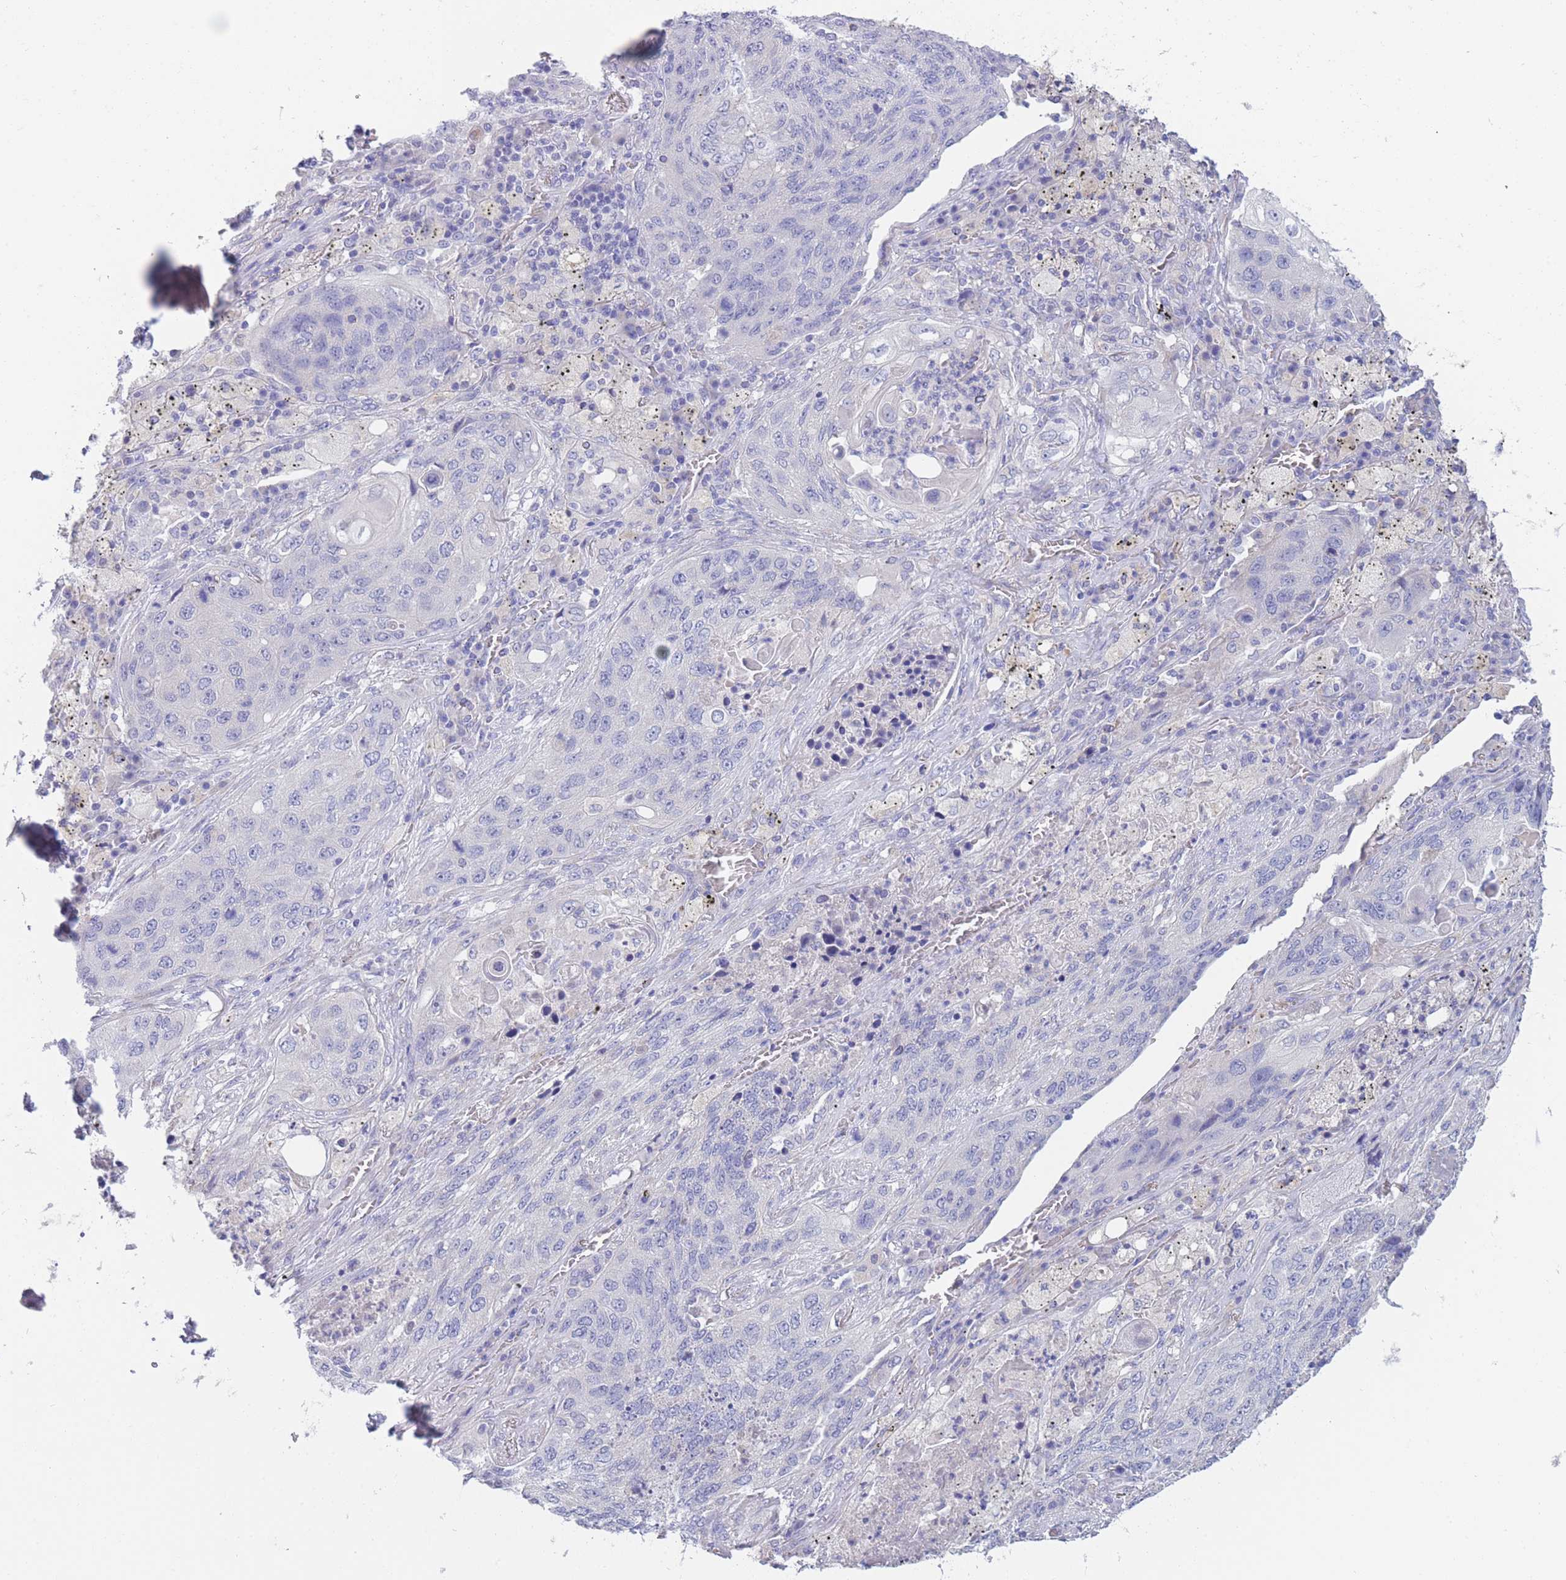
{"staining": {"intensity": "negative", "quantity": "none", "location": "none"}, "tissue": "lung cancer", "cell_type": "Tumor cells", "image_type": "cancer", "snomed": [{"axis": "morphology", "description": "Squamous cell carcinoma, NOS"}, {"axis": "topography", "description": "Lung"}], "caption": "This is an immunohistochemistry histopathology image of human lung cancer (squamous cell carcinoma). There is no positivity in tumor cells.", "gene": "PCDHB3", "patient": {"sex": "female", "age": 63}}